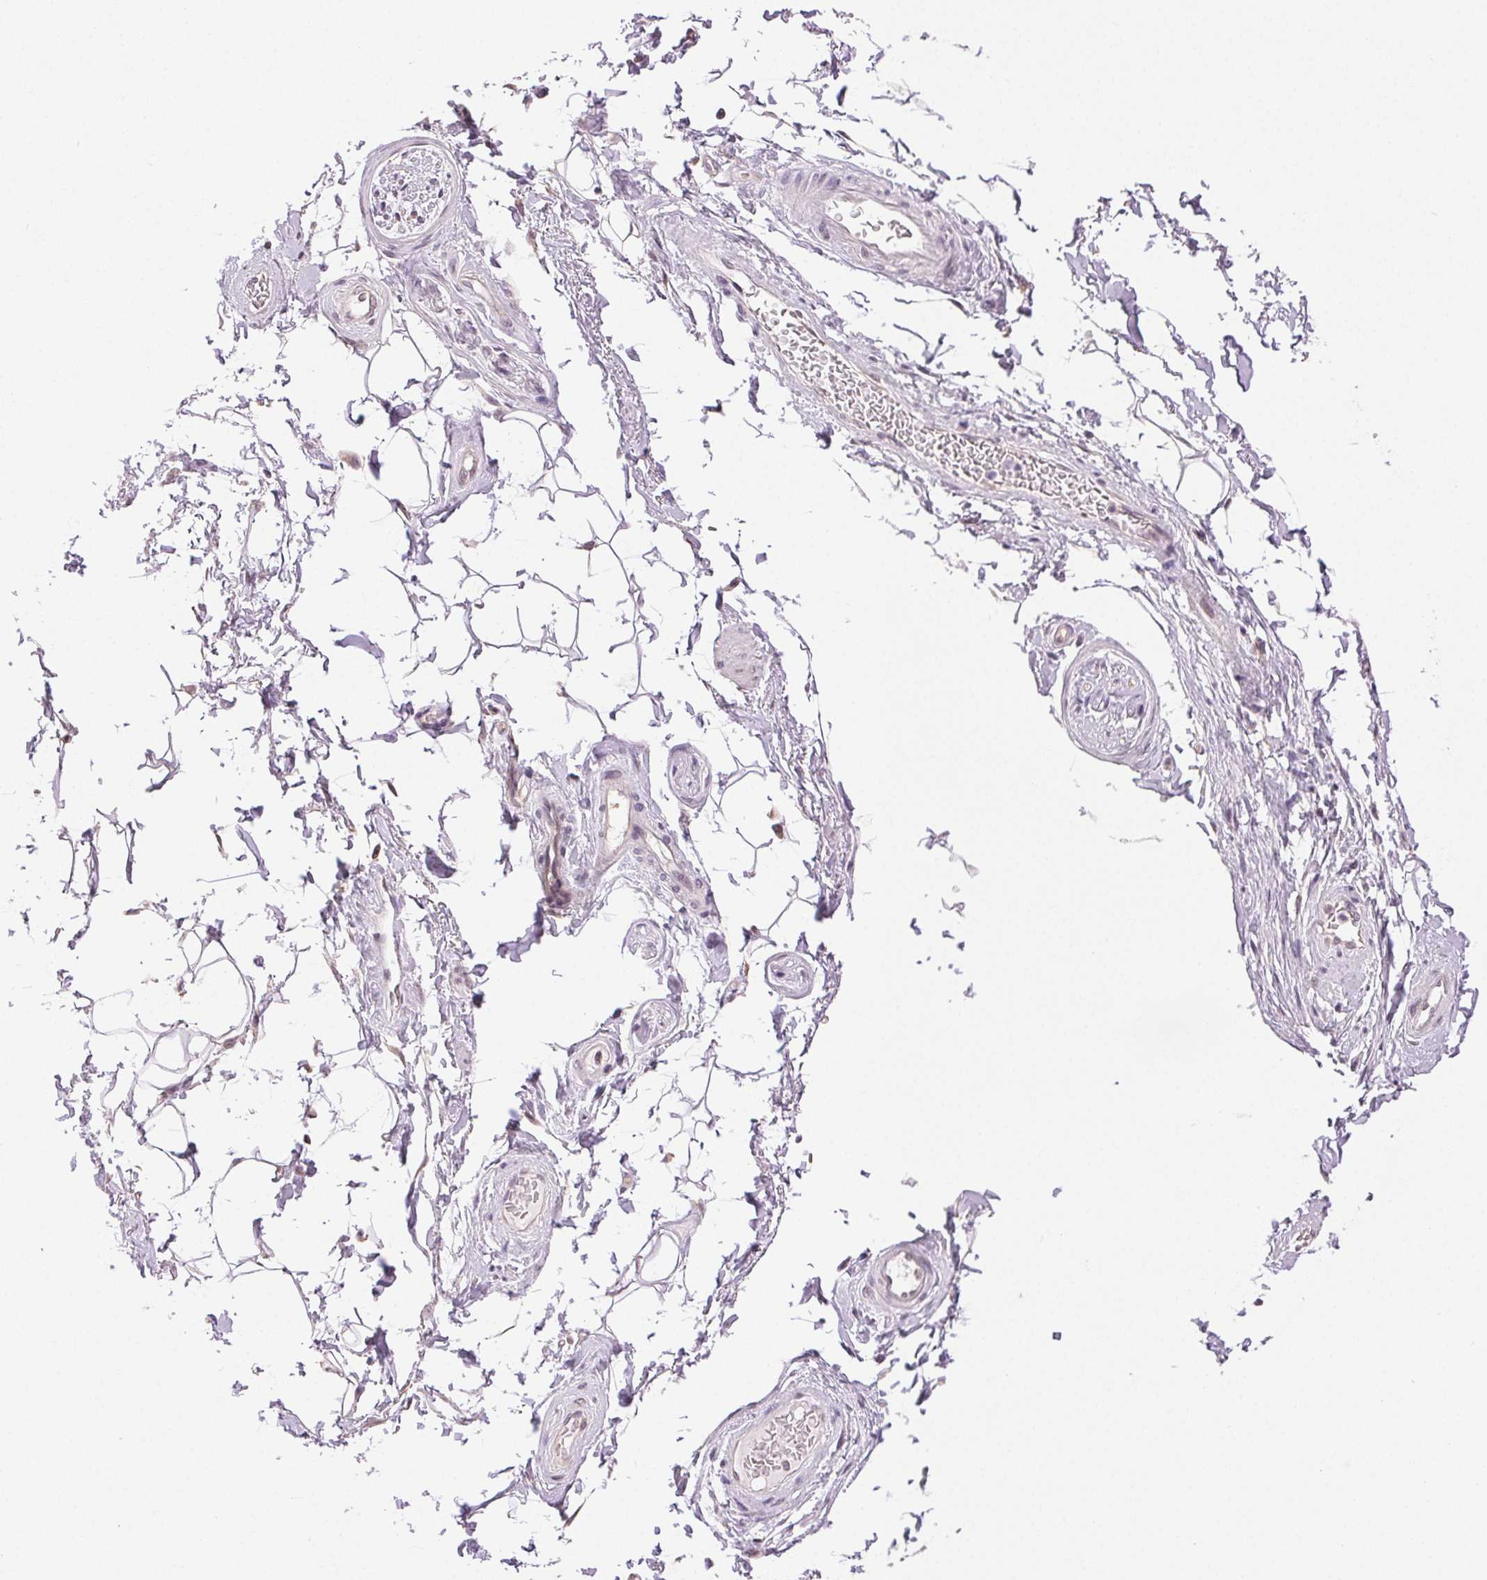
{"staining": {"intensity": "negative", "quantity": "none", "location": "none"}, "tissue": "adipose tissue", "cell_type": "Adipocytes", "image_type": "normal", "snomed": [{"axis": "morphology", "description": "Normal tissue, NOS"}, {"axis": "topography", "description": "Anal"}, {"axis": "topography", "description": "Peripheral nerve tissue"}], "caption": "Adipocytes show no significant protein expression in normal adipose tissue. (IHC, brightfield microscopy, high magnification).", "gene": "PLCB1", "patient": {"sex": "male", "age": 51}}